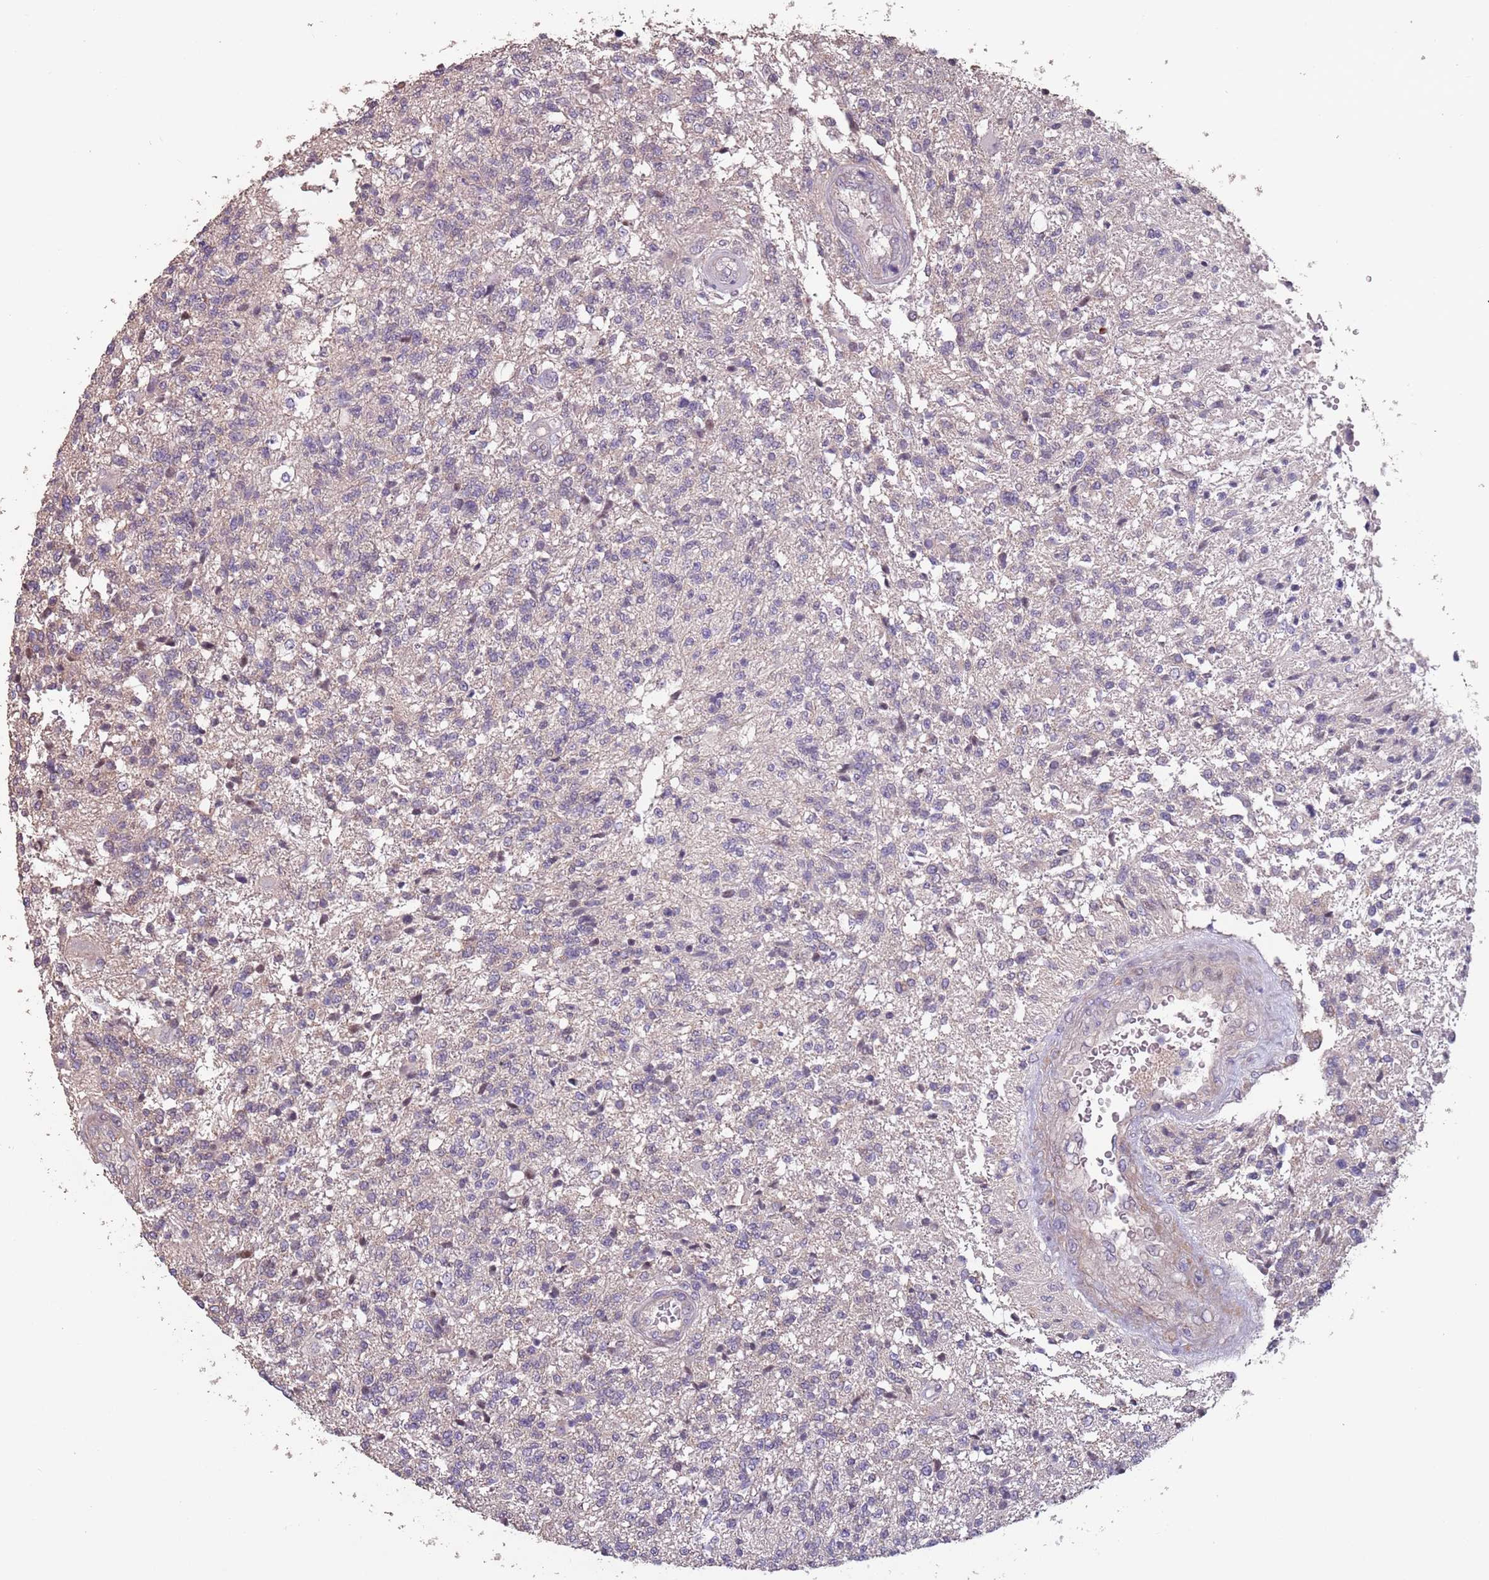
{"staining": {"intensity": "negative", "quantity": "none", "location": "none"}, "tissue": "glioma", "cell_type": "Tumor cells", "image_type": "cancer", "snomed": [{"axis": "morphology", "description": "Glioma, malignant, High grade"}, {"axis": "topography", "description": "Brain"}], "caption": "This is an immunohistochemistry (IHC) micrograph of human glioma. There is no staining in tumor cells.", "gene": "MBD3L1", "patient": {"sex": "male", "age": 56}}